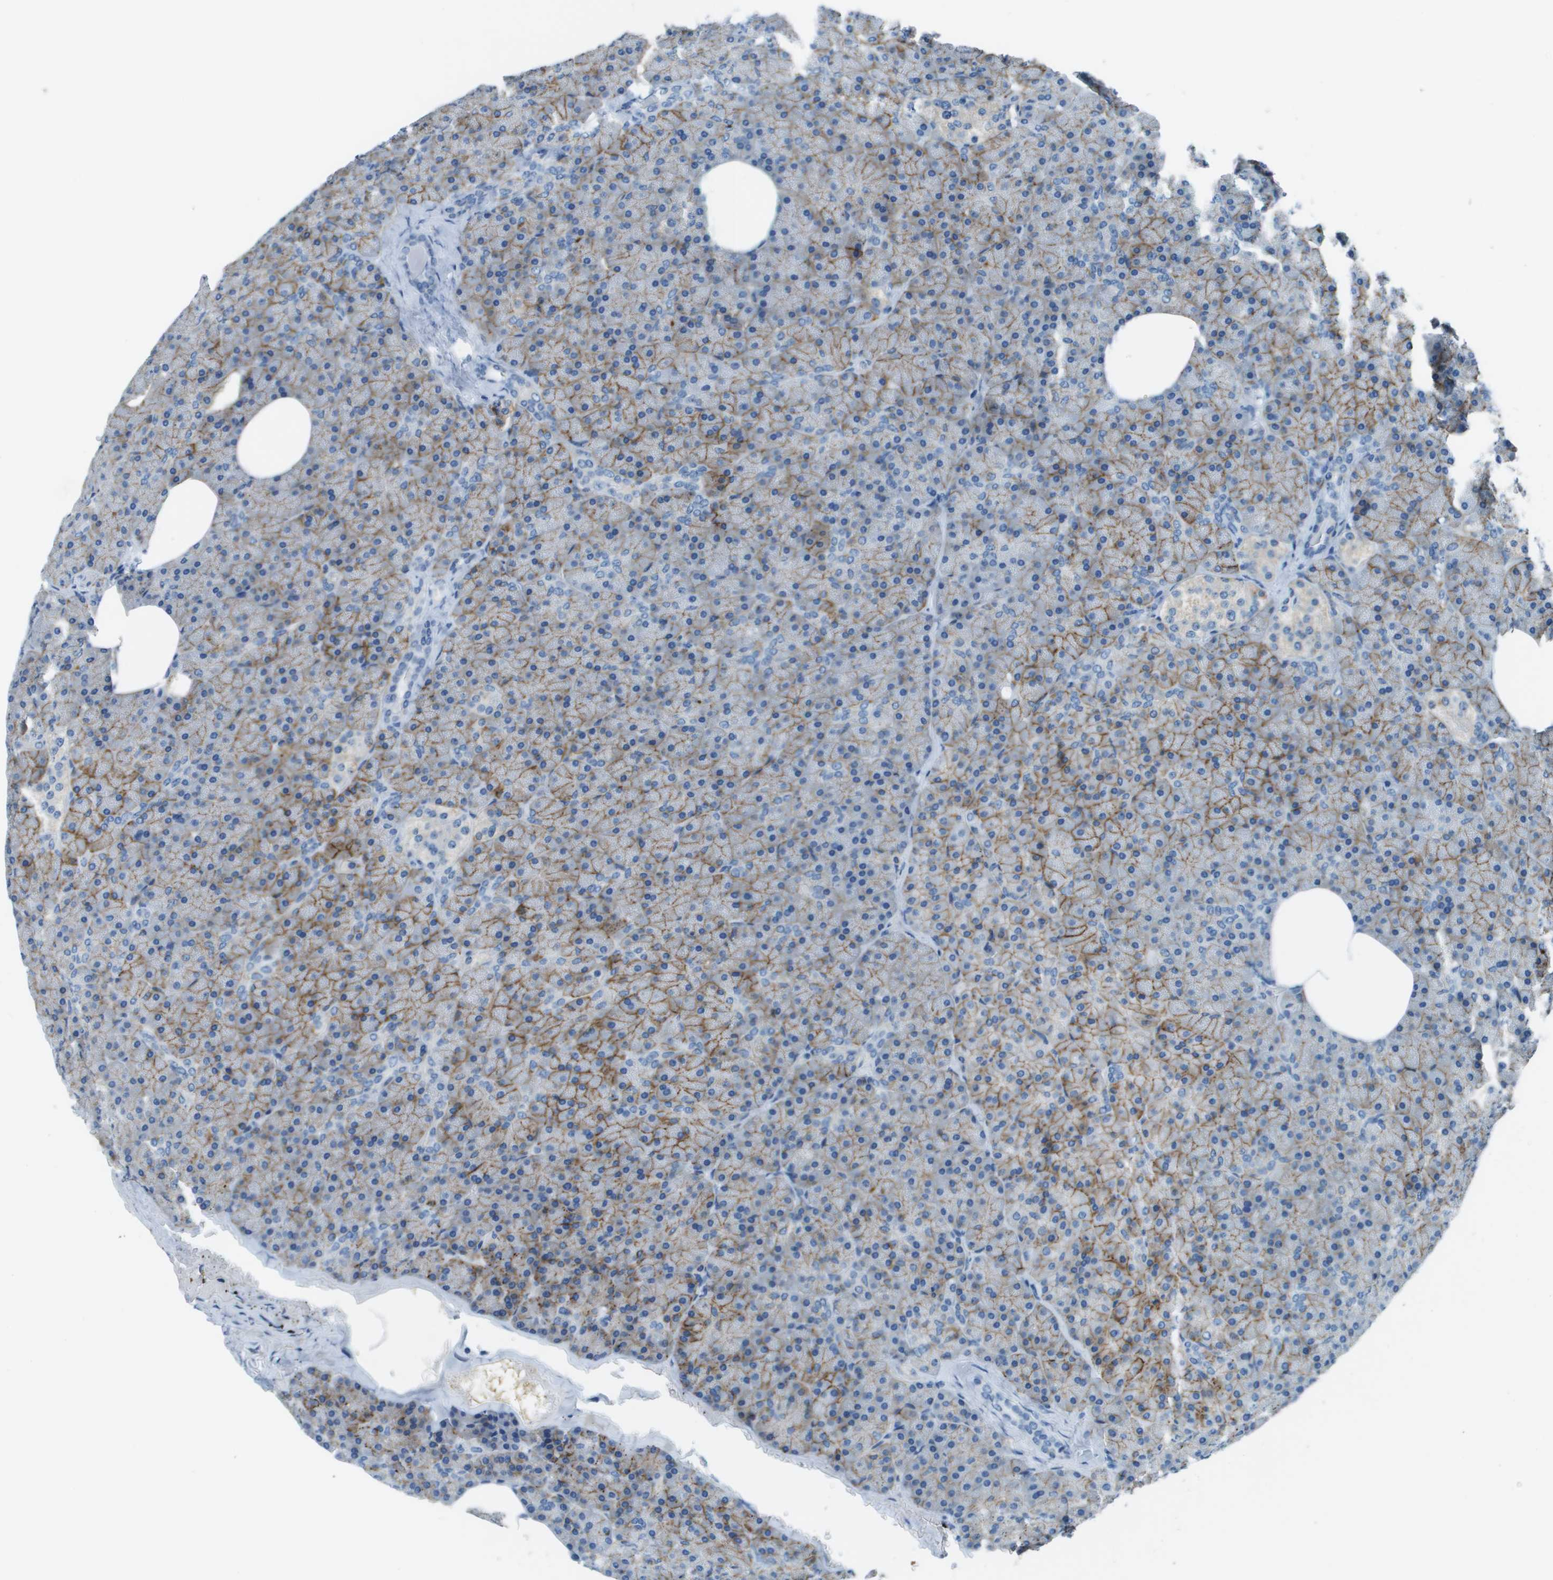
{"staining": {"intensity": "moderate", "quantity": "25%-75%", "location": "cytoplasmic/membranous"}, "tissue": "pancreas", "cell_type": "Exocrine glandular cells", "image_type": "normal", "snomed": [{"axis": "morphology", "description": "Normal tissue, NOS"}, {"axis": "topography", "description": "Pancreas"}], "caption": "Immunohistochemistry (IHC) histopathology image of unremarkable human pancreas stained for a protein (brown), which demonstrates medium levels of moderate cytoplasmic/membranous positivity in about 25%-75% of exocrine glandular cells.", "gene": "SLC16A10", "patient": {"sex": "female", "age": 35}}